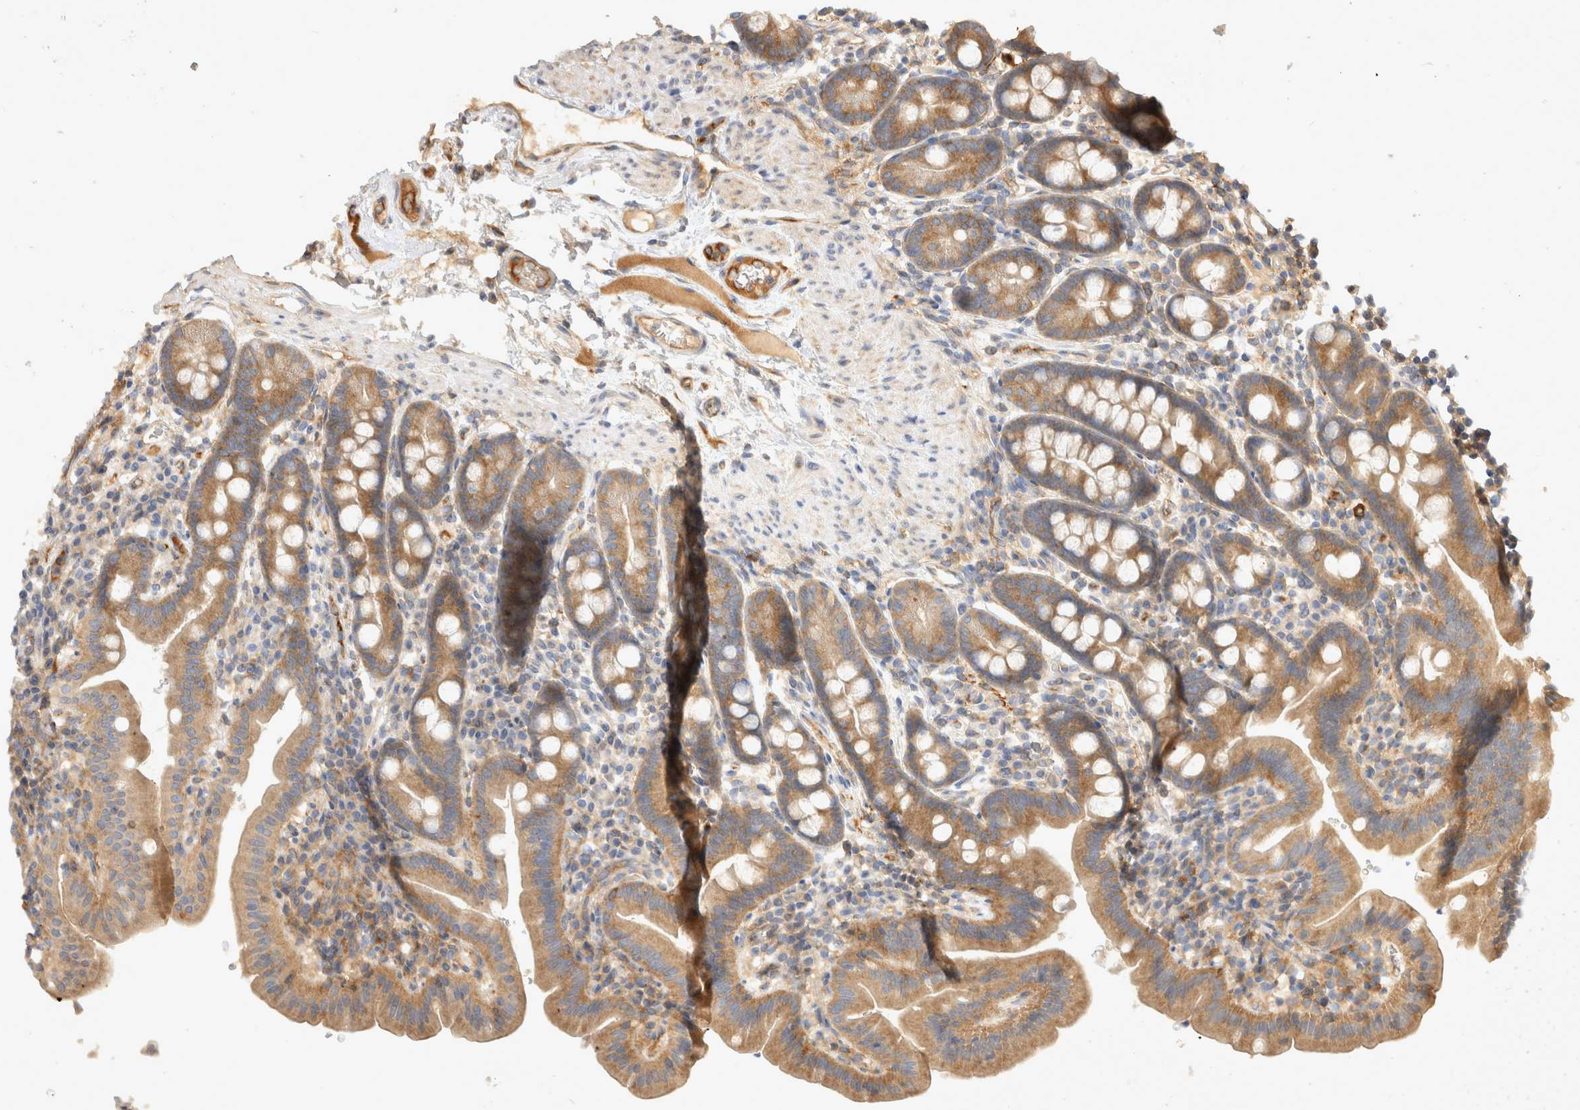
{"staining": {"intensity": "moderate", "quantity": ">75%", "location": "cytoplasmic/membranous"}, "tissue": "duodenum", "cell_type": "Glandular cells", "image_type": "normal", "snomed": [{"axis": "morphology", "description": "Normal tissue, NOS"}, {"axis": "morphology", "description": "Adenocarcinoma, NOS"}, {"axis": "topography", "description": "Pancreas"}, {"axis": "topography", "description": "Duodenum"}], "caption": "Glandular cells reveal moderate cytoplasmic/membranous expression in approximately >75% of cells in benign duodenum. The staining was performed using DAB, with brown indicating positive protein expression. Nuclei are stained blue with hematoxylin.", "gene": "EIF4G3", "patient": {"sex": "male", "age": 50}}